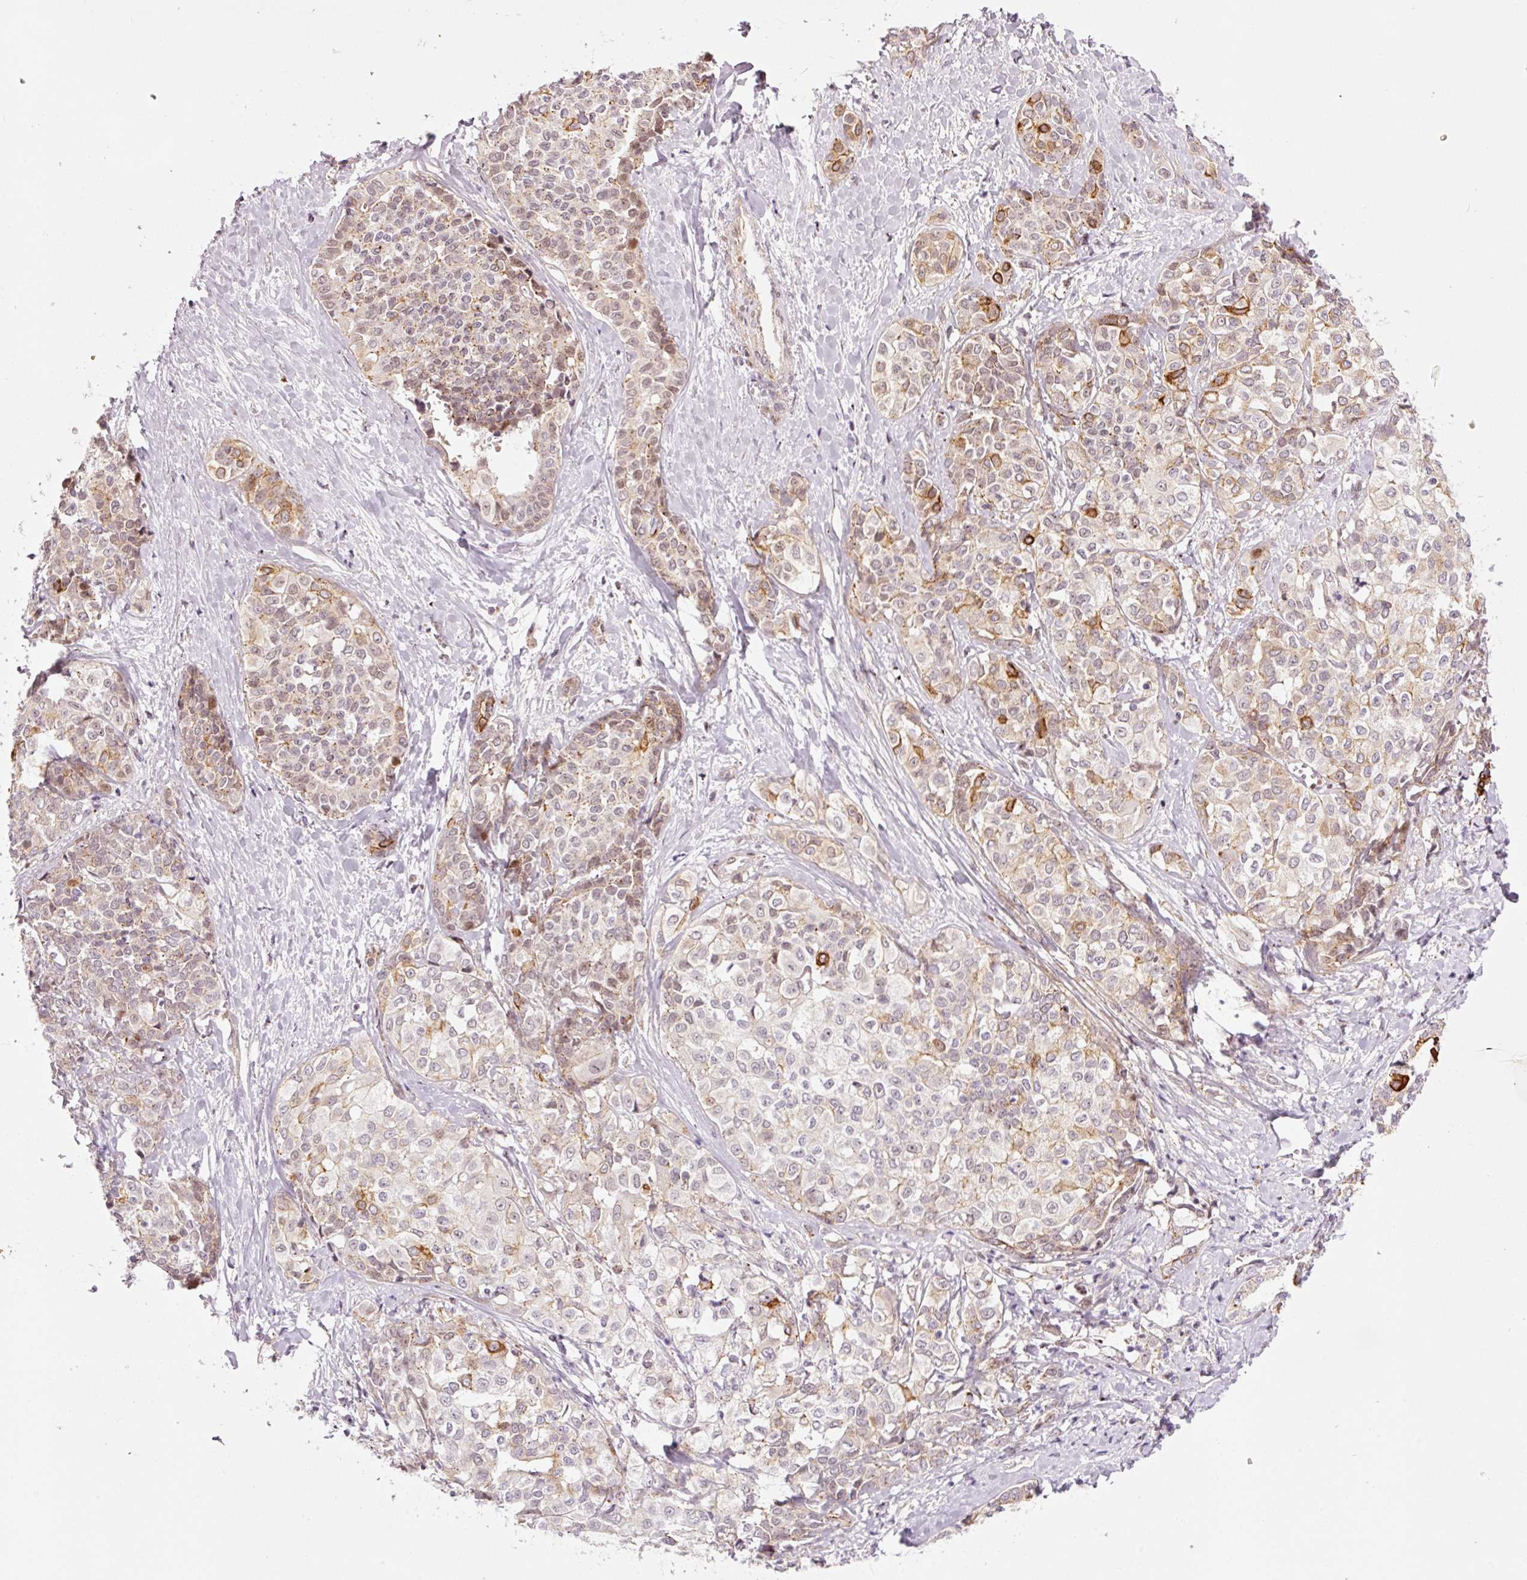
{"staining": {"intensity": "moderate", "quantity": "<25%", "location": "cytoplasmic/membranous"}, "tissue": "liver cancer", "cell_type": "Tumor cells", "image_type": "cancer", "snomed": [{"axis": "morphology", "description": "Cholangiocarcinoma"}, {"axis": "topography", "description": "Liver"}], "caption": "A low amount of moderate cytoplasmic/membranous staining is present in about <25% of tumor cells in liver cholangiocarcinoma tissue.", "gene": "ANKRD20A1", "patient": {"sex": "female", "age": 77}}